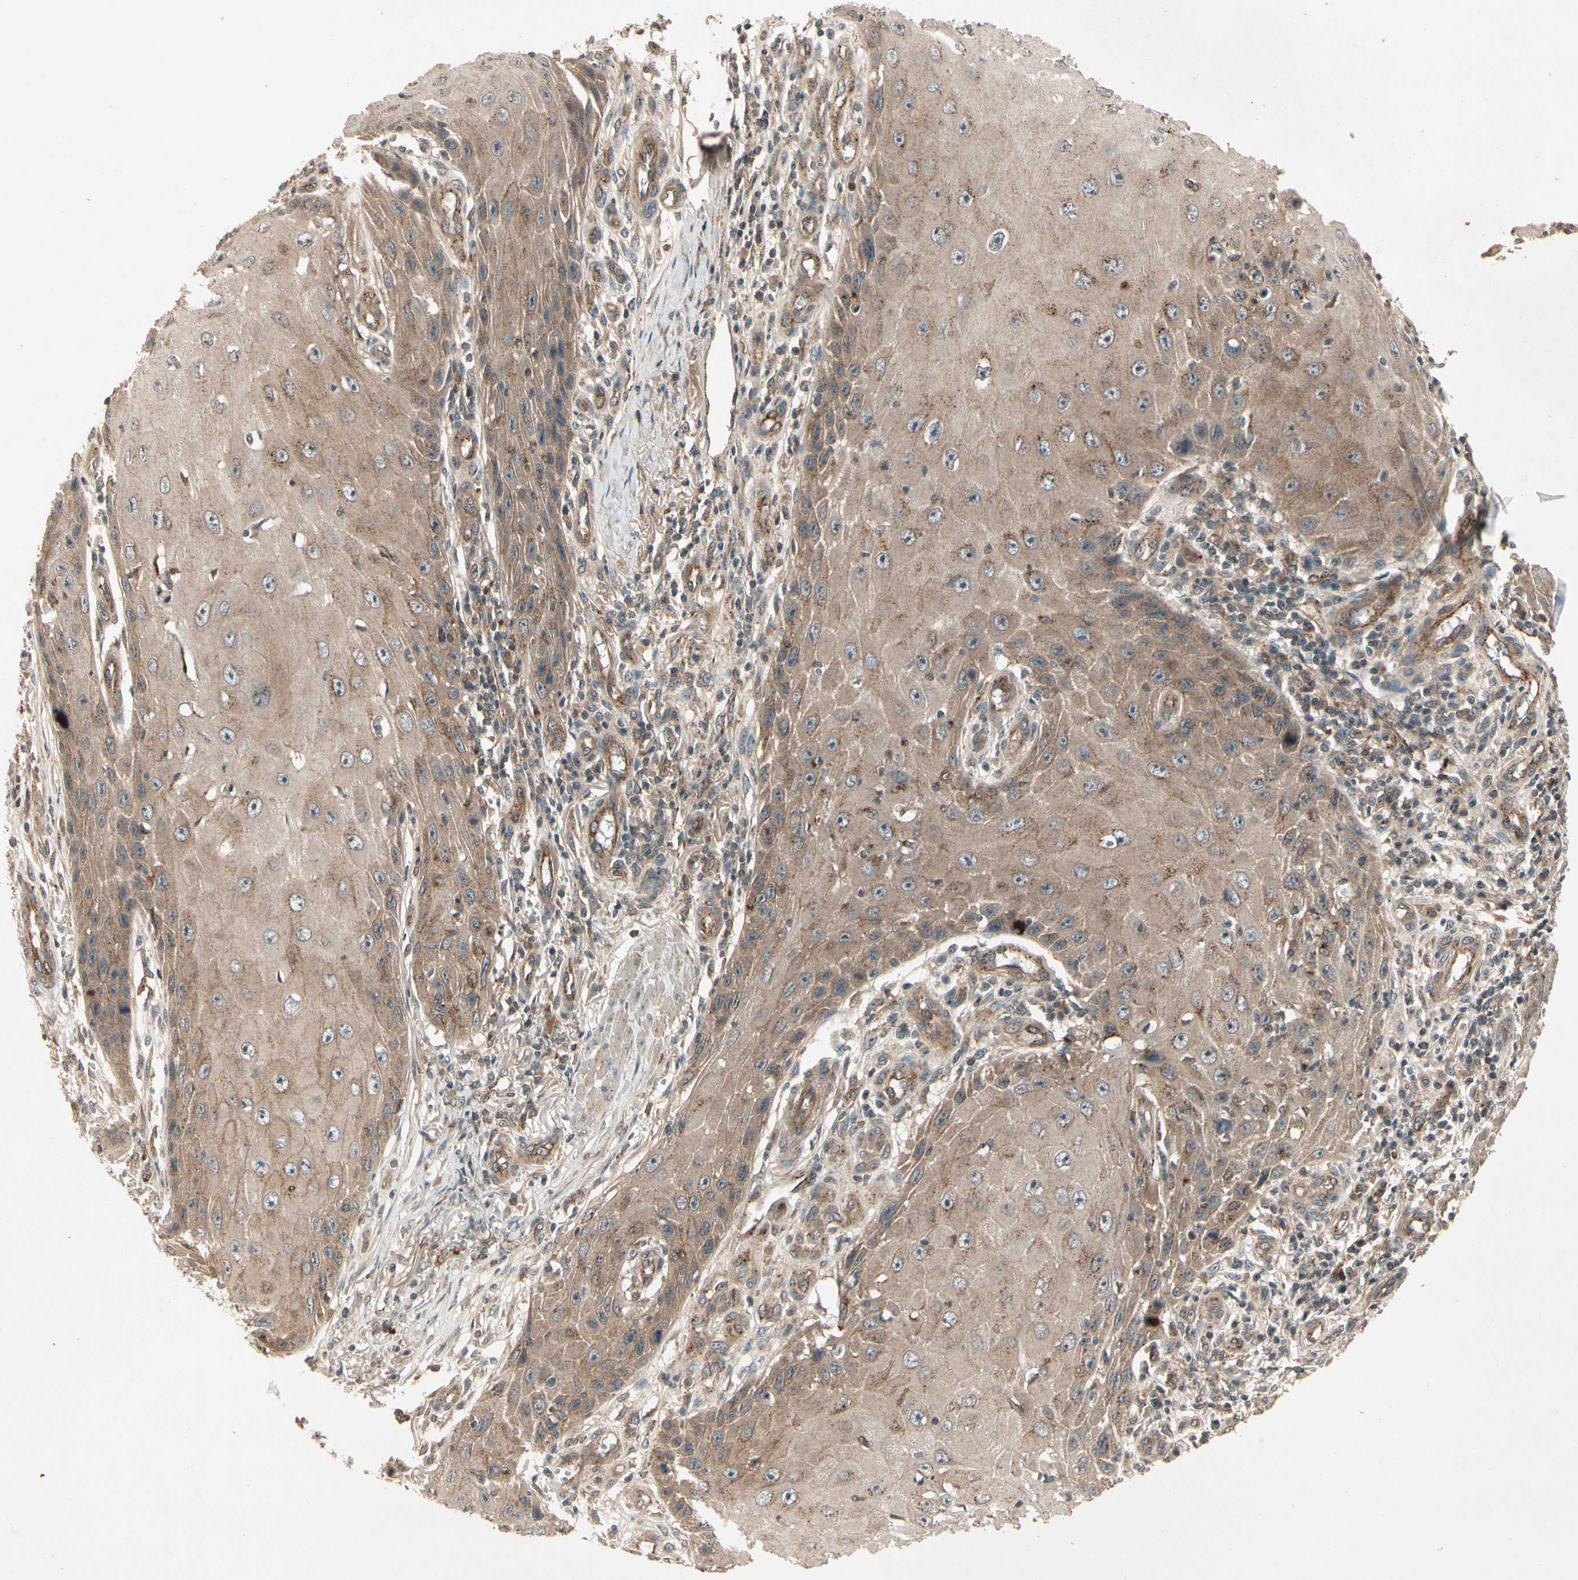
{"staining": {"intensity": "moderate", "quantity": "25%-75%", "location": "cytoplasmic/membranous"}, "tissue": "skin cancer", "cell_type": "Tumor cells", "image_type": "cancer", "snomed": [{"axis": "morphology", "description": "Squamous cell carcinoma, NOS"}, {"axis": "topography", "description": "Skin"}], "caption": "DAB immunohistochemical staining of human skin cancer (squamous cell carcinoma) shows moderate cytoplasmic/membranous protein positivity in about 25%-75% of tumor cells.", "gene": "FLOT1", "patient": {"sex": "female", "age": 73}}